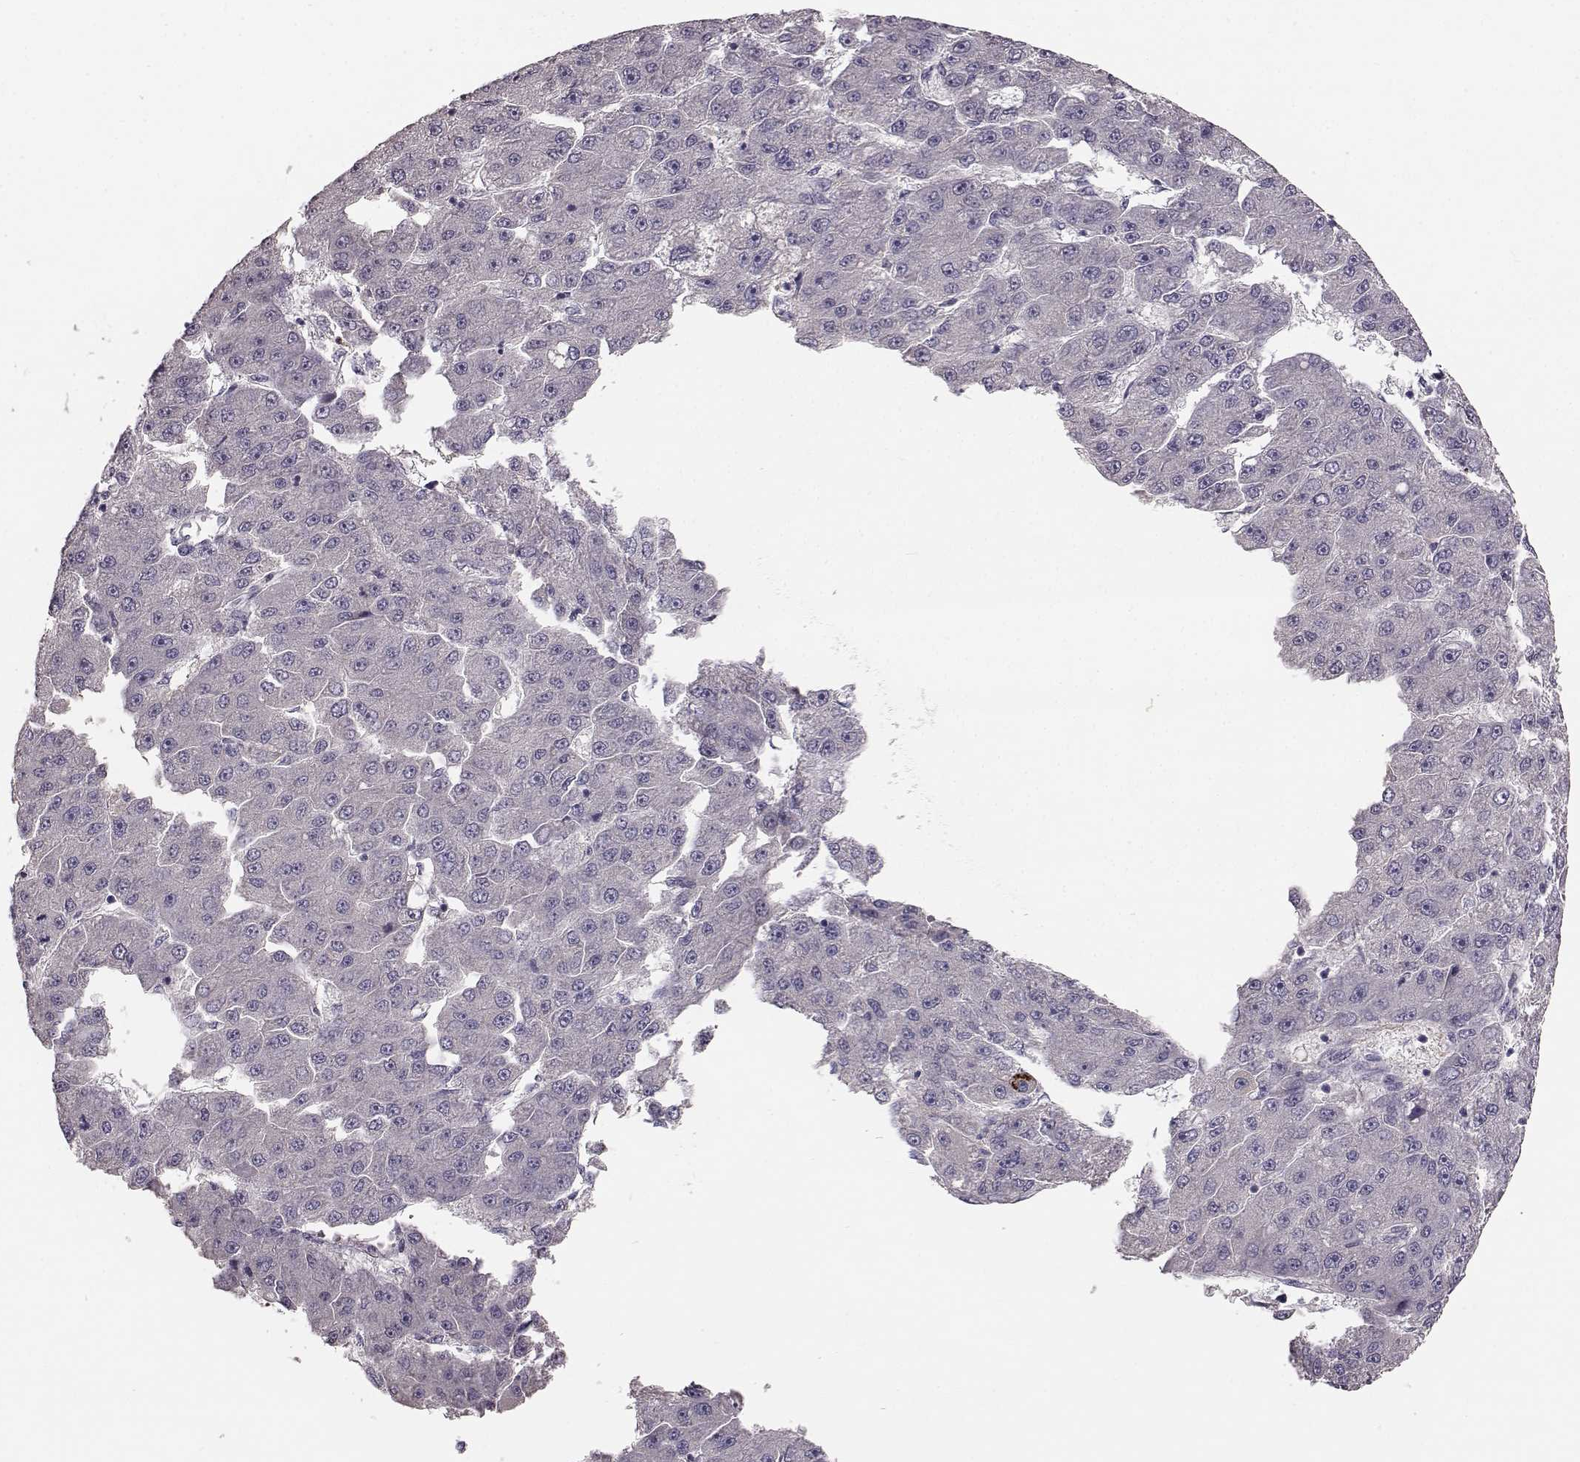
{"staining": {"intensity": "negative", "quantity": "none", "location": "none"}, "tissue": "liver cancer", "cell_type": "Tumor cells", "image_type": "cancer", "snomed": [{"axis": "morphology", "description": "Carcinoma, Hepatocellular, NOS"}, {"axis": "topography", "description": "Liver"}], "caption": "Tumor cells are negative for protein expression in human hepatocellular carcinoma (liver).", "gene": "YJEFN3", "patient": {"sex": "male", "age": 67}}